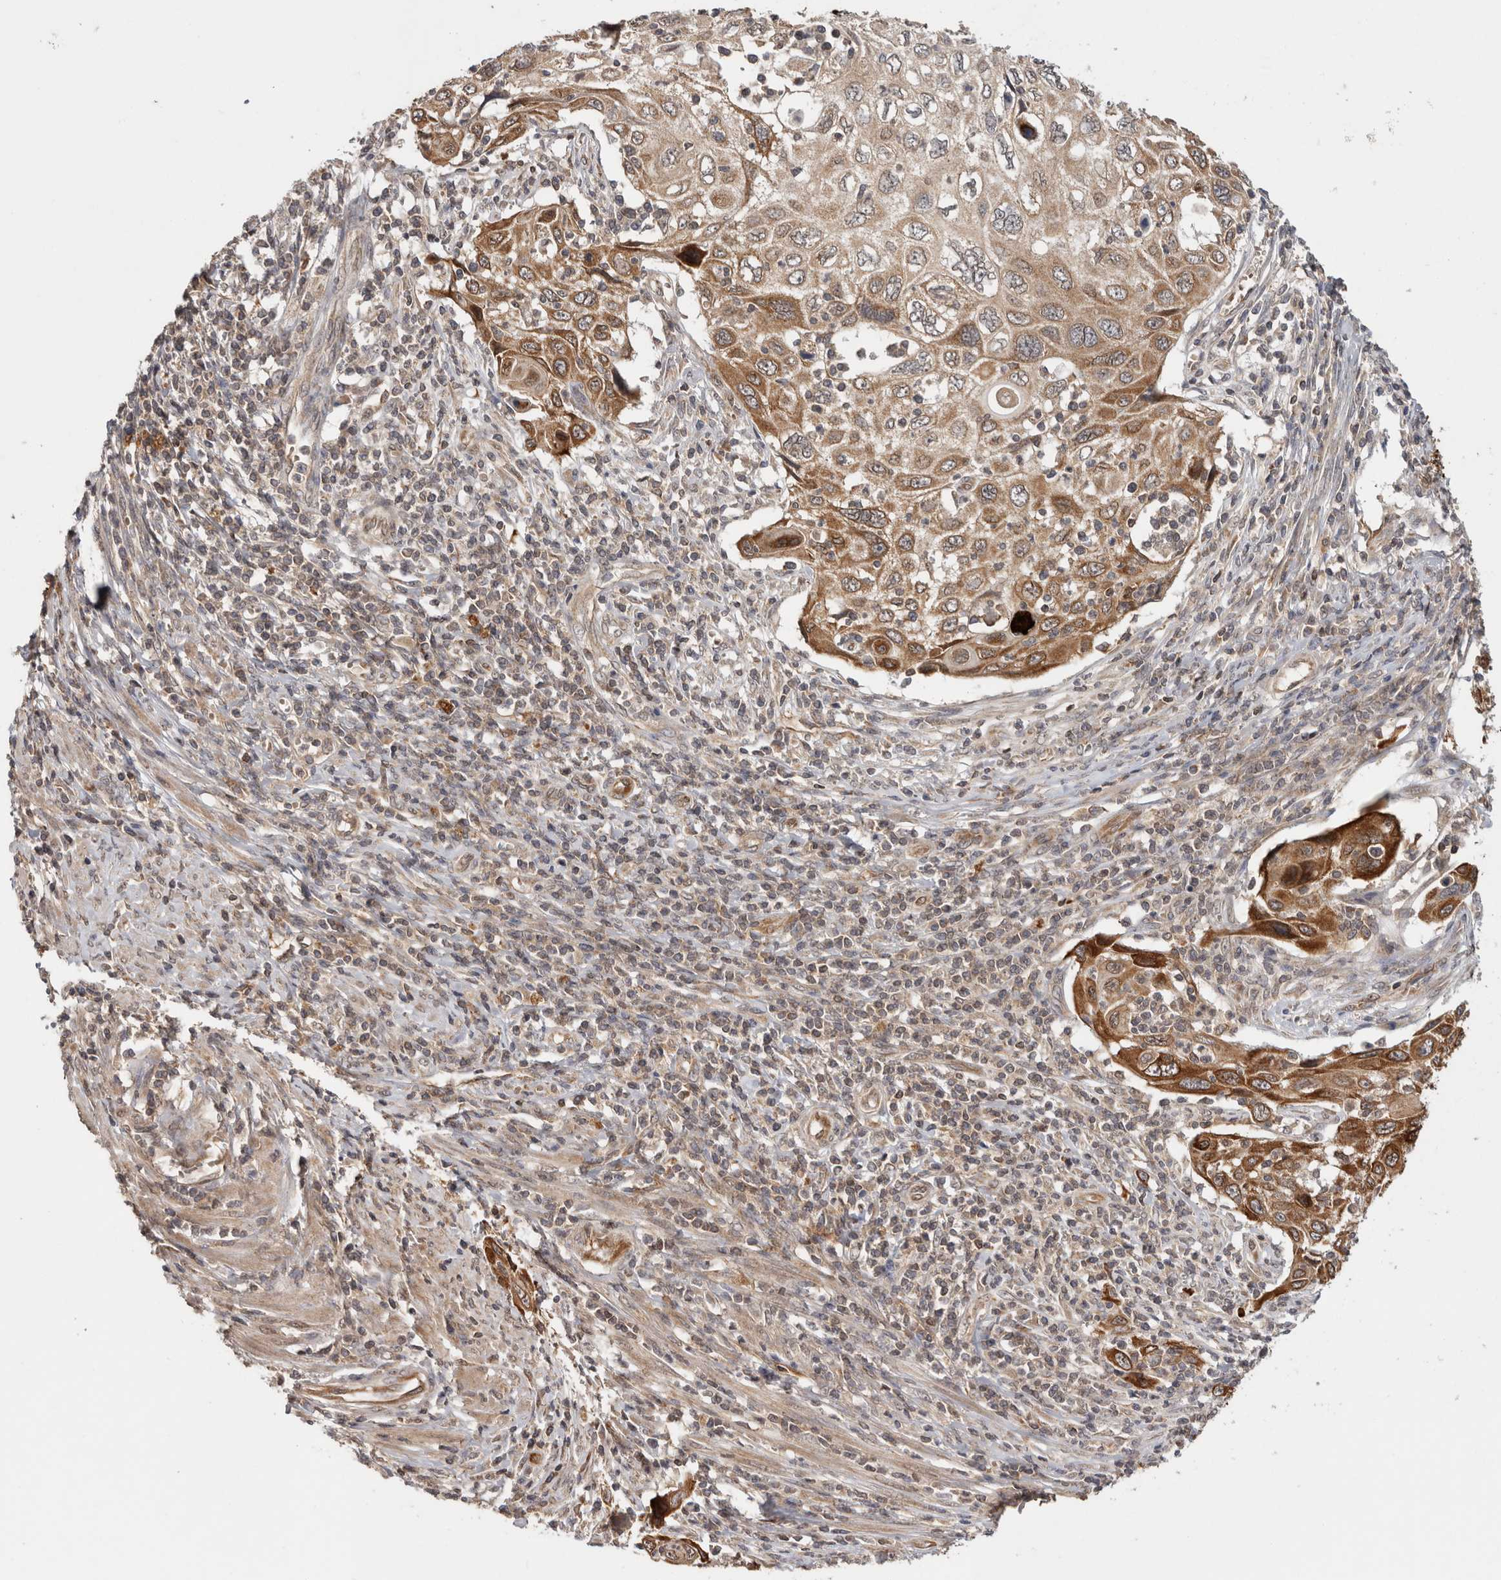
{"staining": {"intensity": "moderate", "quantity": ">75%", "location": "cytoplasmic/membranous"}, "tissue": "cervical cancer", "cell_type": "Tumor cells", "image_type": "cancer", "snomed": [{"axis": "morphology", "description": "Squamous cell carcinoma, NOS"}, {"axis": "topography", "description": "Cervix"}], "caption": "Protein expression analysis of squamous cell carcinoma (cervical) displays moderate cytoplasmic/membranous expression in about >75% of tumor cells. (DAB (3,3'-diaminobenzidine) IHC, brown staining for protein, blue staining for nuclei).", "gene": "HMOX2", "patient": {"sex": "female", "age": 70}}